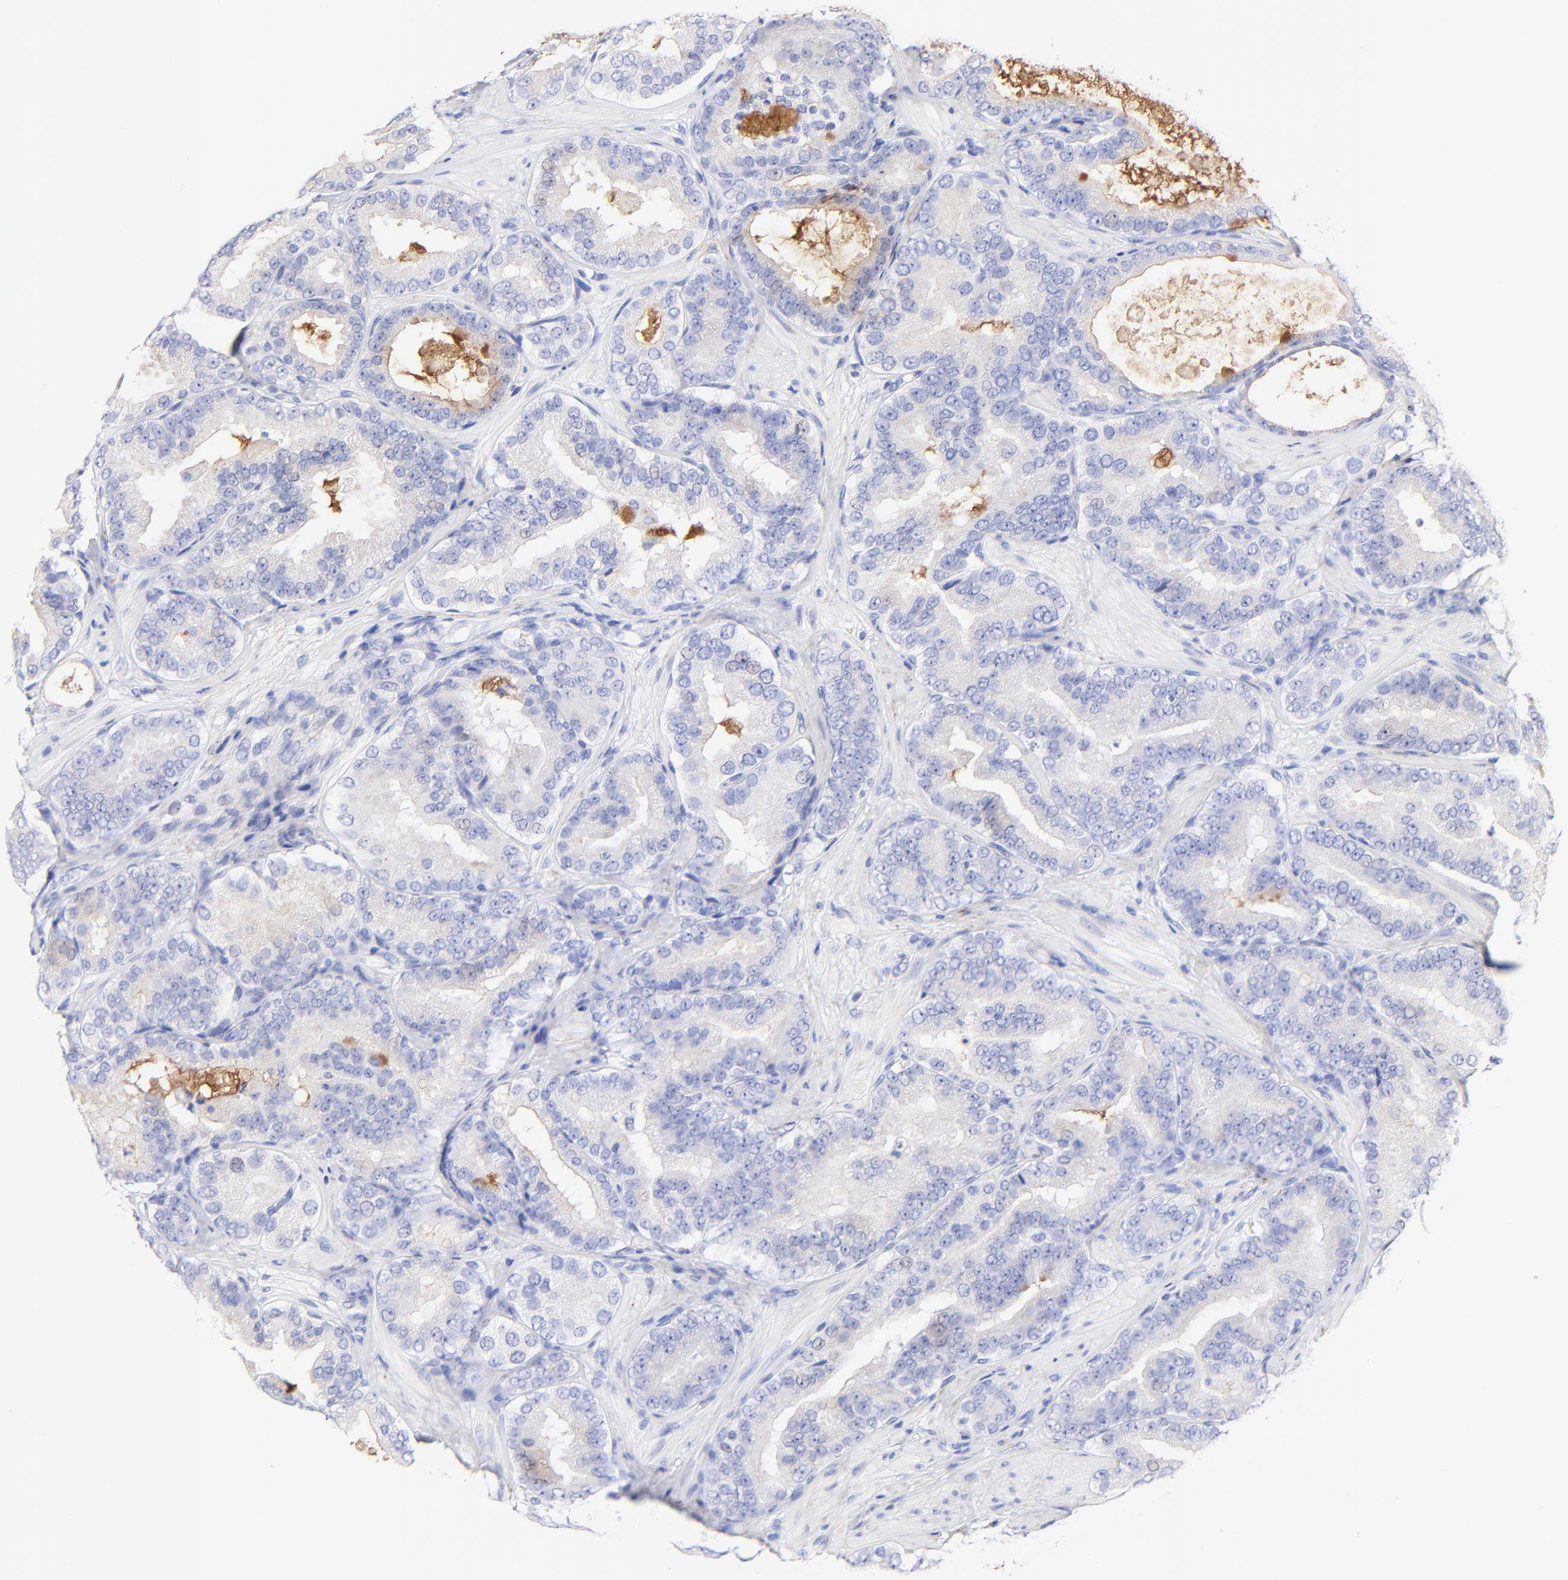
{"staining": {"intensity": "negative", "quantity": "none", "location": "none"}, "tissue": "prostate cancer", "cell_type": "Tumor cells", "image_type": "cancer", "snomed": [{"axis": "morphology", "description": "Adenocarcinoma, Low grade"}, {"axis": "topography", "description": "Prostate"}], "caption": "The histopathology image reveals no significant staining in tumor cells of adenocarcinoma (low-grade) (prostate). The staining was performed using DAB (3,3'-diaminobenzidine) to visualize the protein expression in brown, while the nuclei were stained in blue with hematoxylin (Magnification: 20x).", "gene": "RAB3A", "patient": {"sex": "male", "age": 59}}